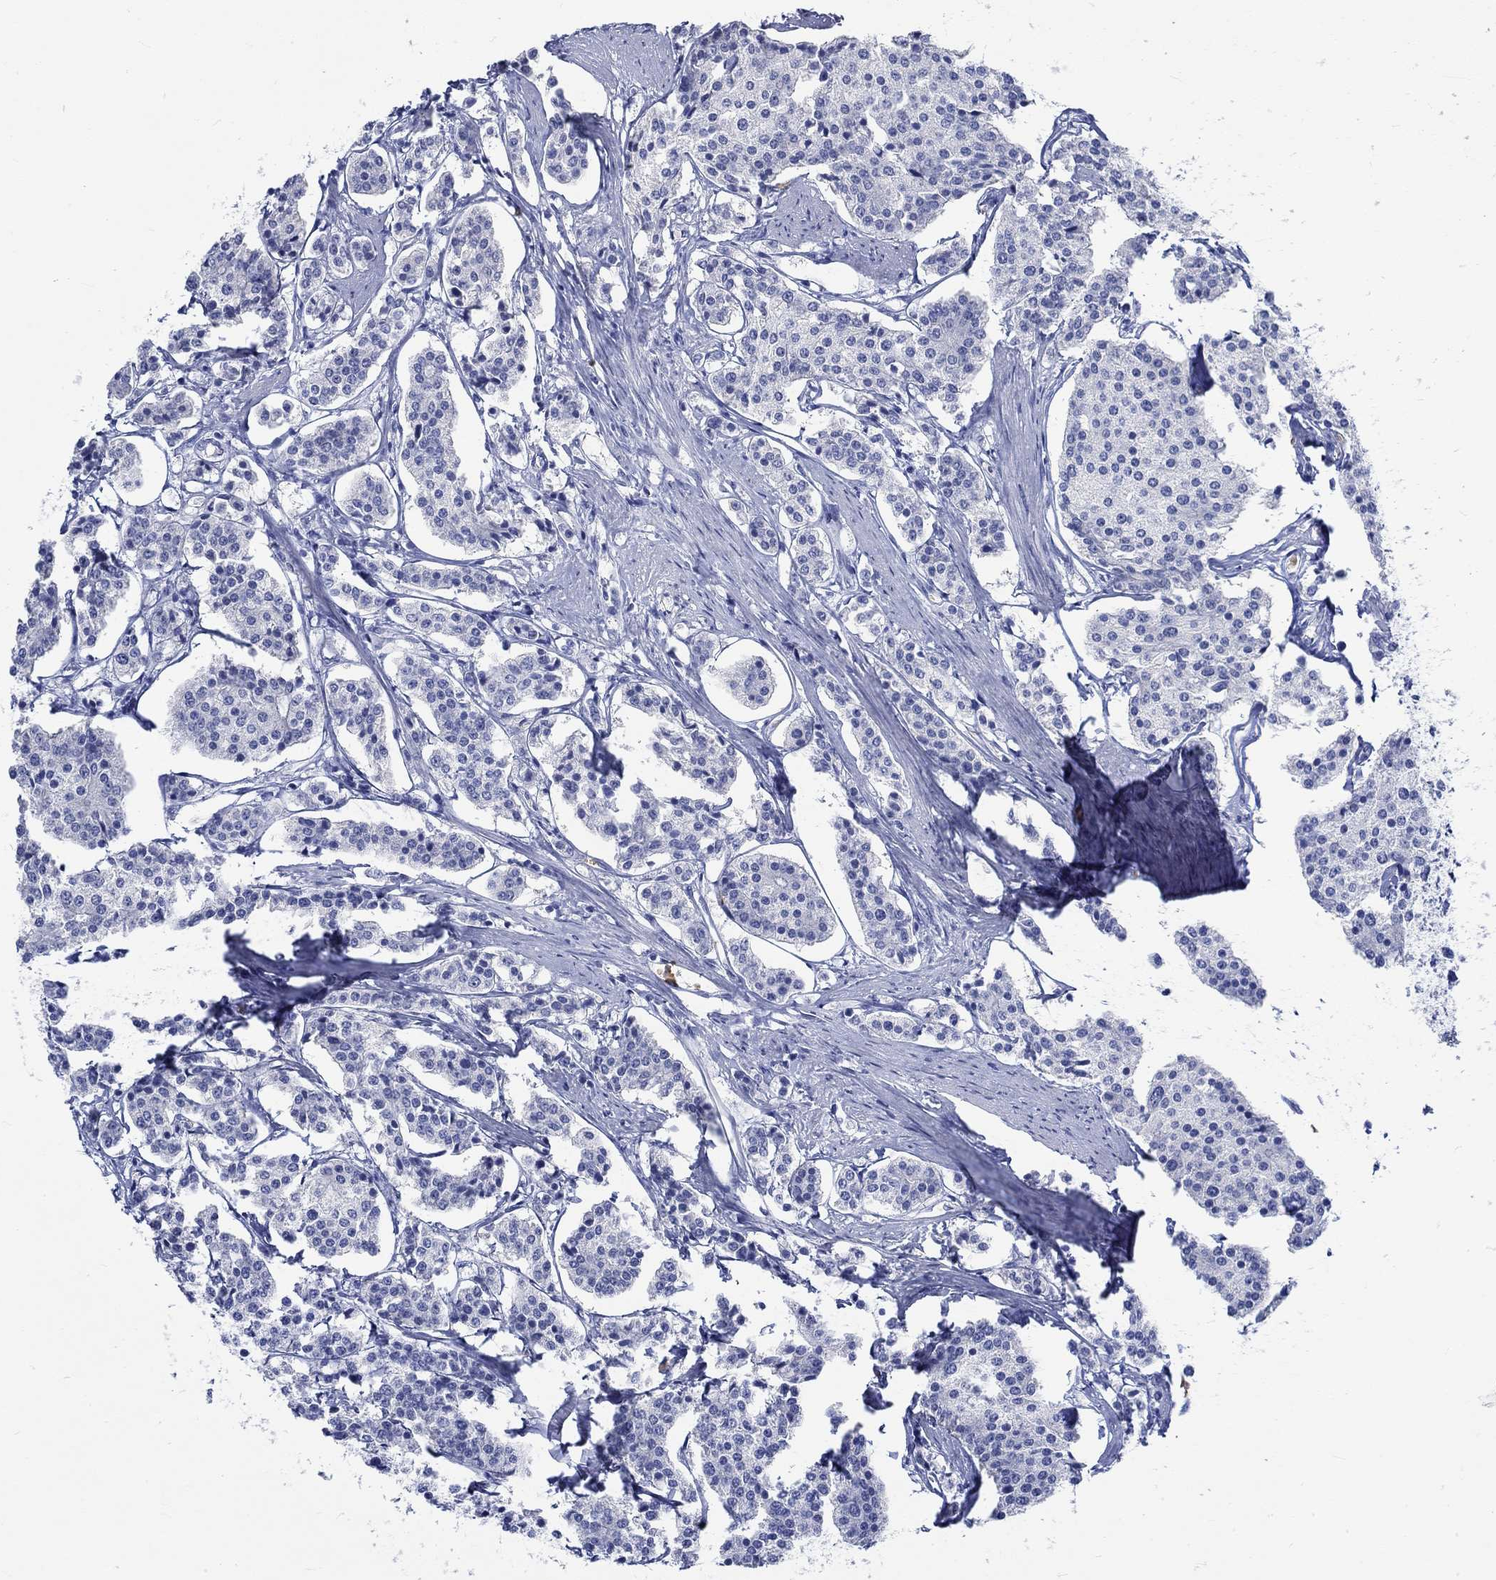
{"staining": {"intensity": "negative", "quantity": "none", "location": "none"}, "tissue": "carcinoid", "cell_type": "Tumor cells", "image_type": "cancer", "snomed": [{"axis": "morphology", "description": "Carcinoid, malignant, NOS"}, {"axis": "topography", "description": "Small intestine"}], "caption": "Micrograph shows no significant protein expression in tumor cells of carcinoid.", "gene": "KCNA1", "patient": {"sex": "female", "age": 65}}